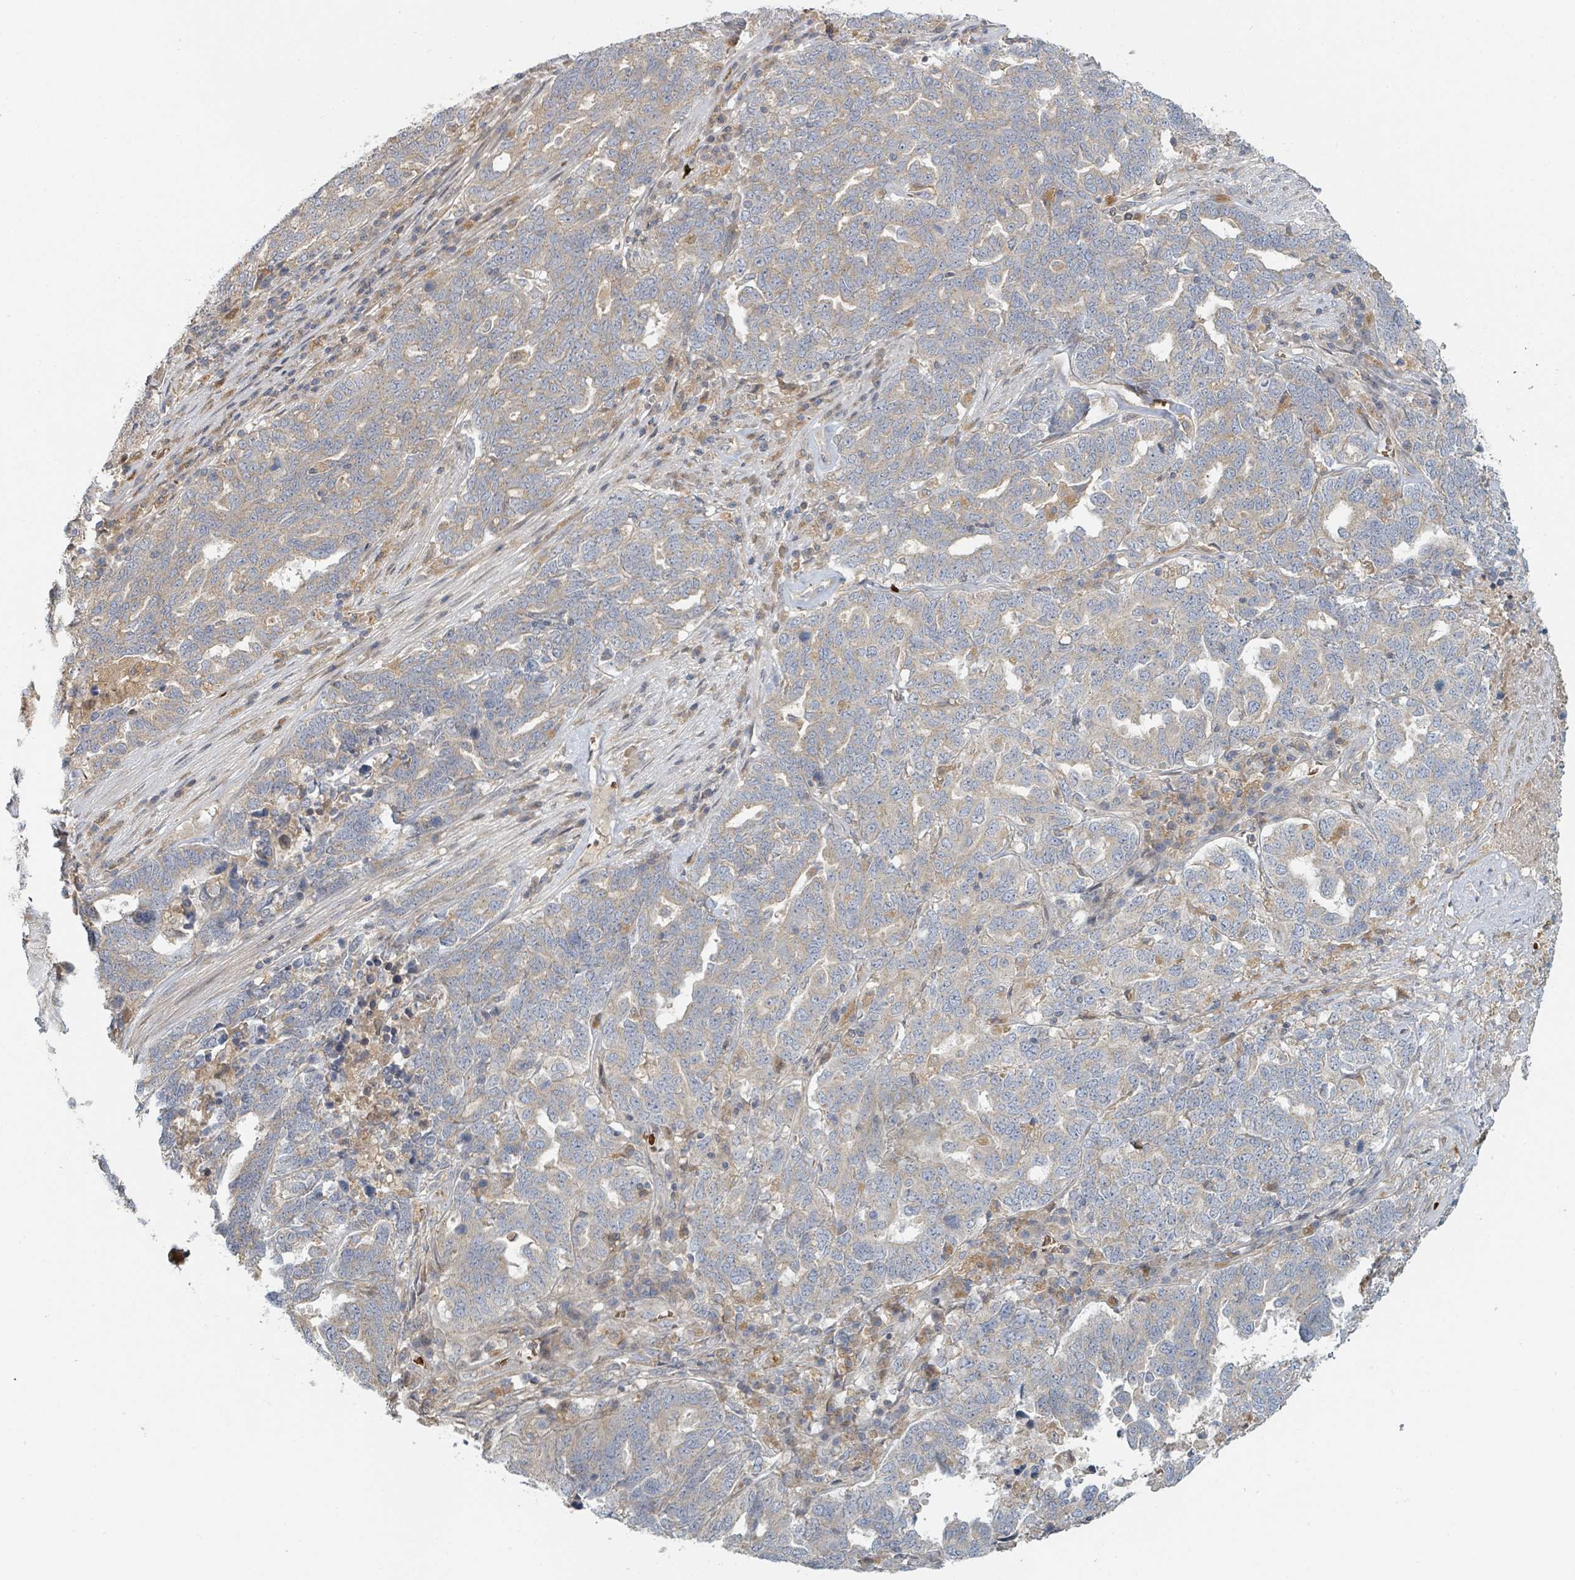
{"staining": {"intensity": "weak", "quantity": "<25%", "location": "cytoplasmic/membranous"}, "tissue": "ovarian cancer", "cell_type": "Tumor cells", "image_type": "cancer", "snomed": [{"axis": "morphology", "description": "Carcinoma, endometroid"}, {"axis": "topography", "description": "Ovary"}], "caption": "Immunohistochemical staining of human ovarian cancer (endometroid carcinoma) shows no significant staining in tumor cells.", "gene": "TRPC4AP", "patient": {"sex": "female", "age": 62}}